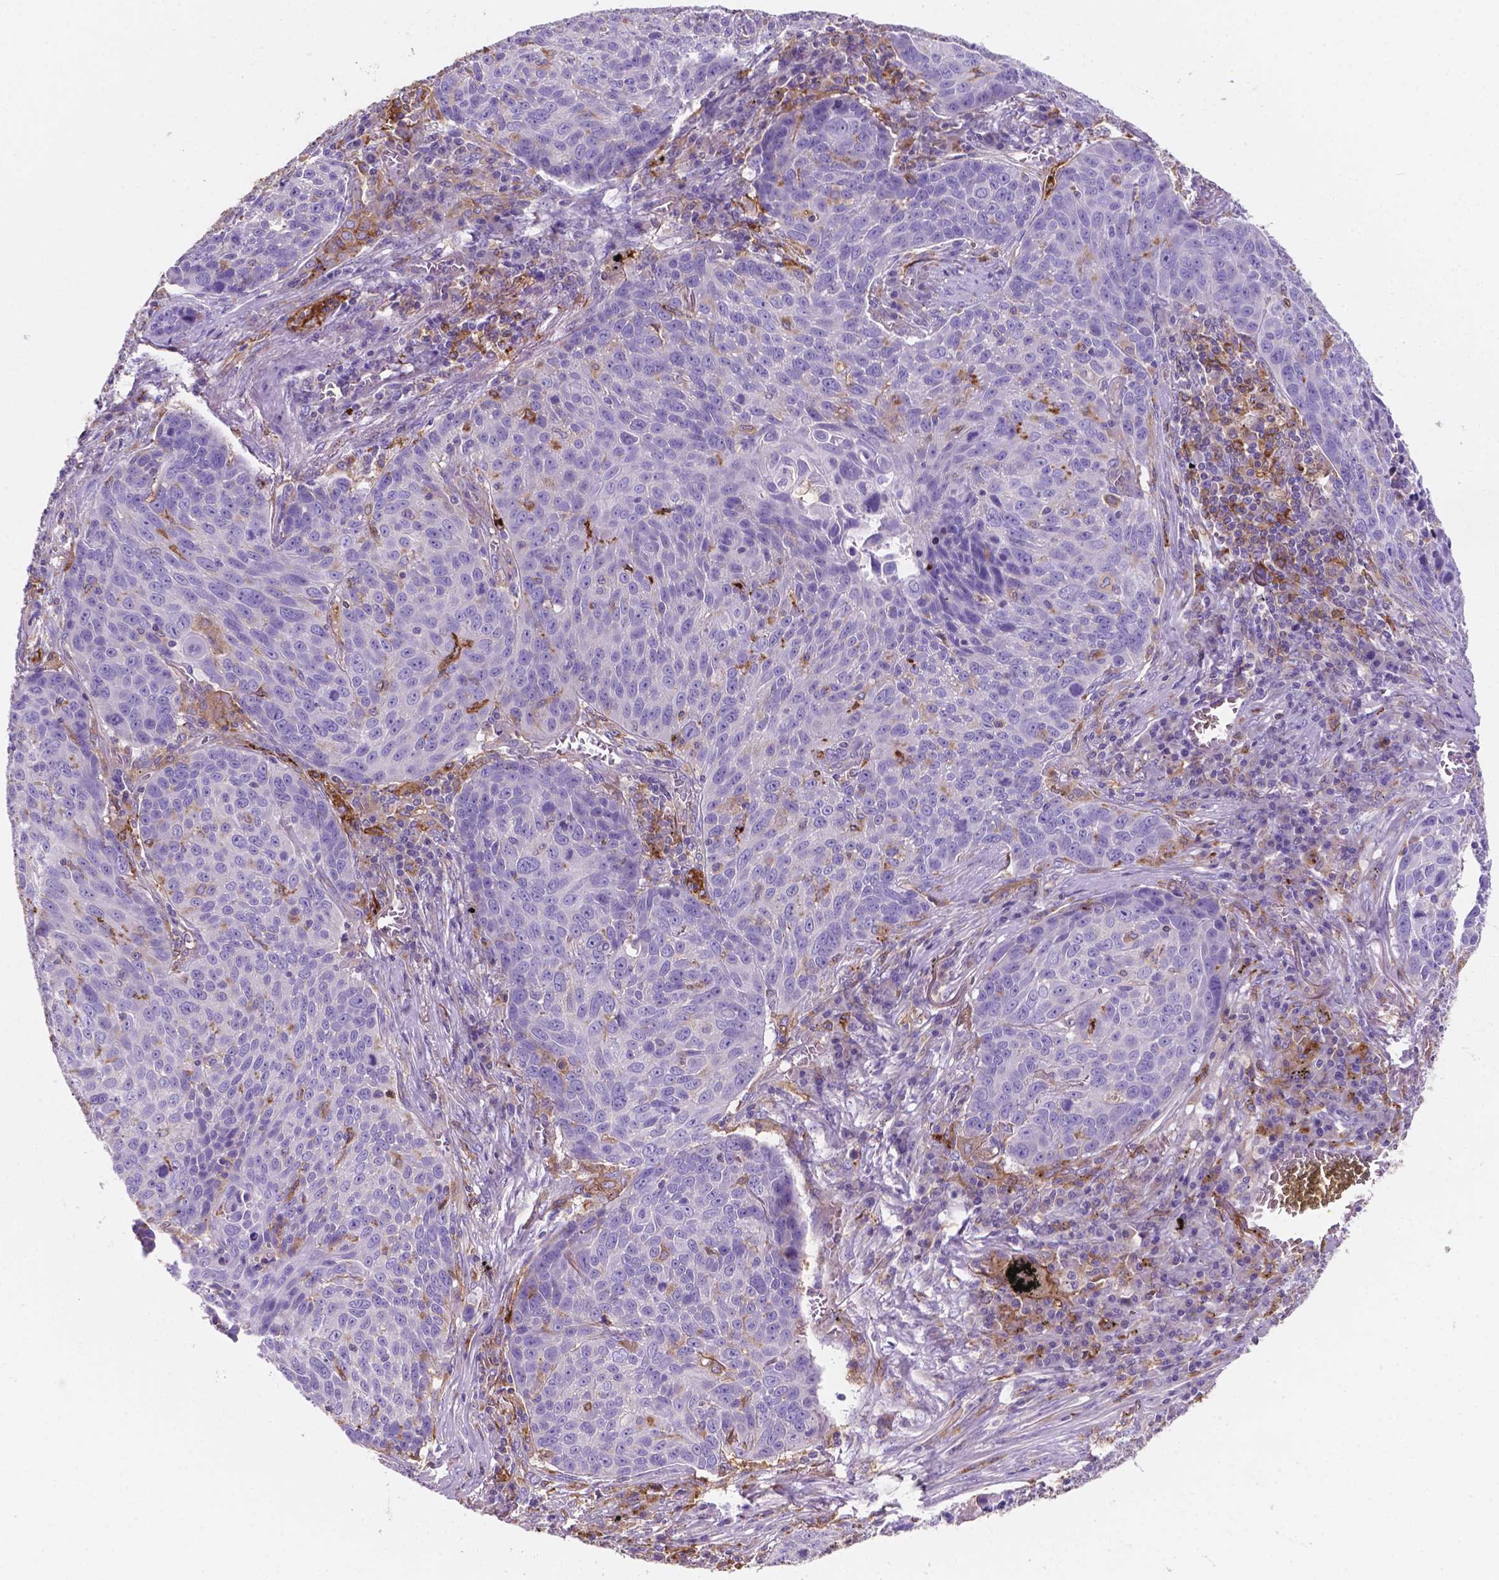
{"staining": {"intensity": "negative", "quantity": "none", "location": "none"}, "tissue": "lung cancer", "cell_type": "Tumor cells", "image_type": "cancer", "snomed": [{"axis": "morphology", "description": "Squamous cell carcinoma, NOS"}, {"axis": "topography", "description": "Lung"}], "caption": "Immunohistochemistry of human lung cancer reveals no staining in tumor cells.", "gene": "MKRN2OS", "patient": {"sex": "male", "age": 78}}